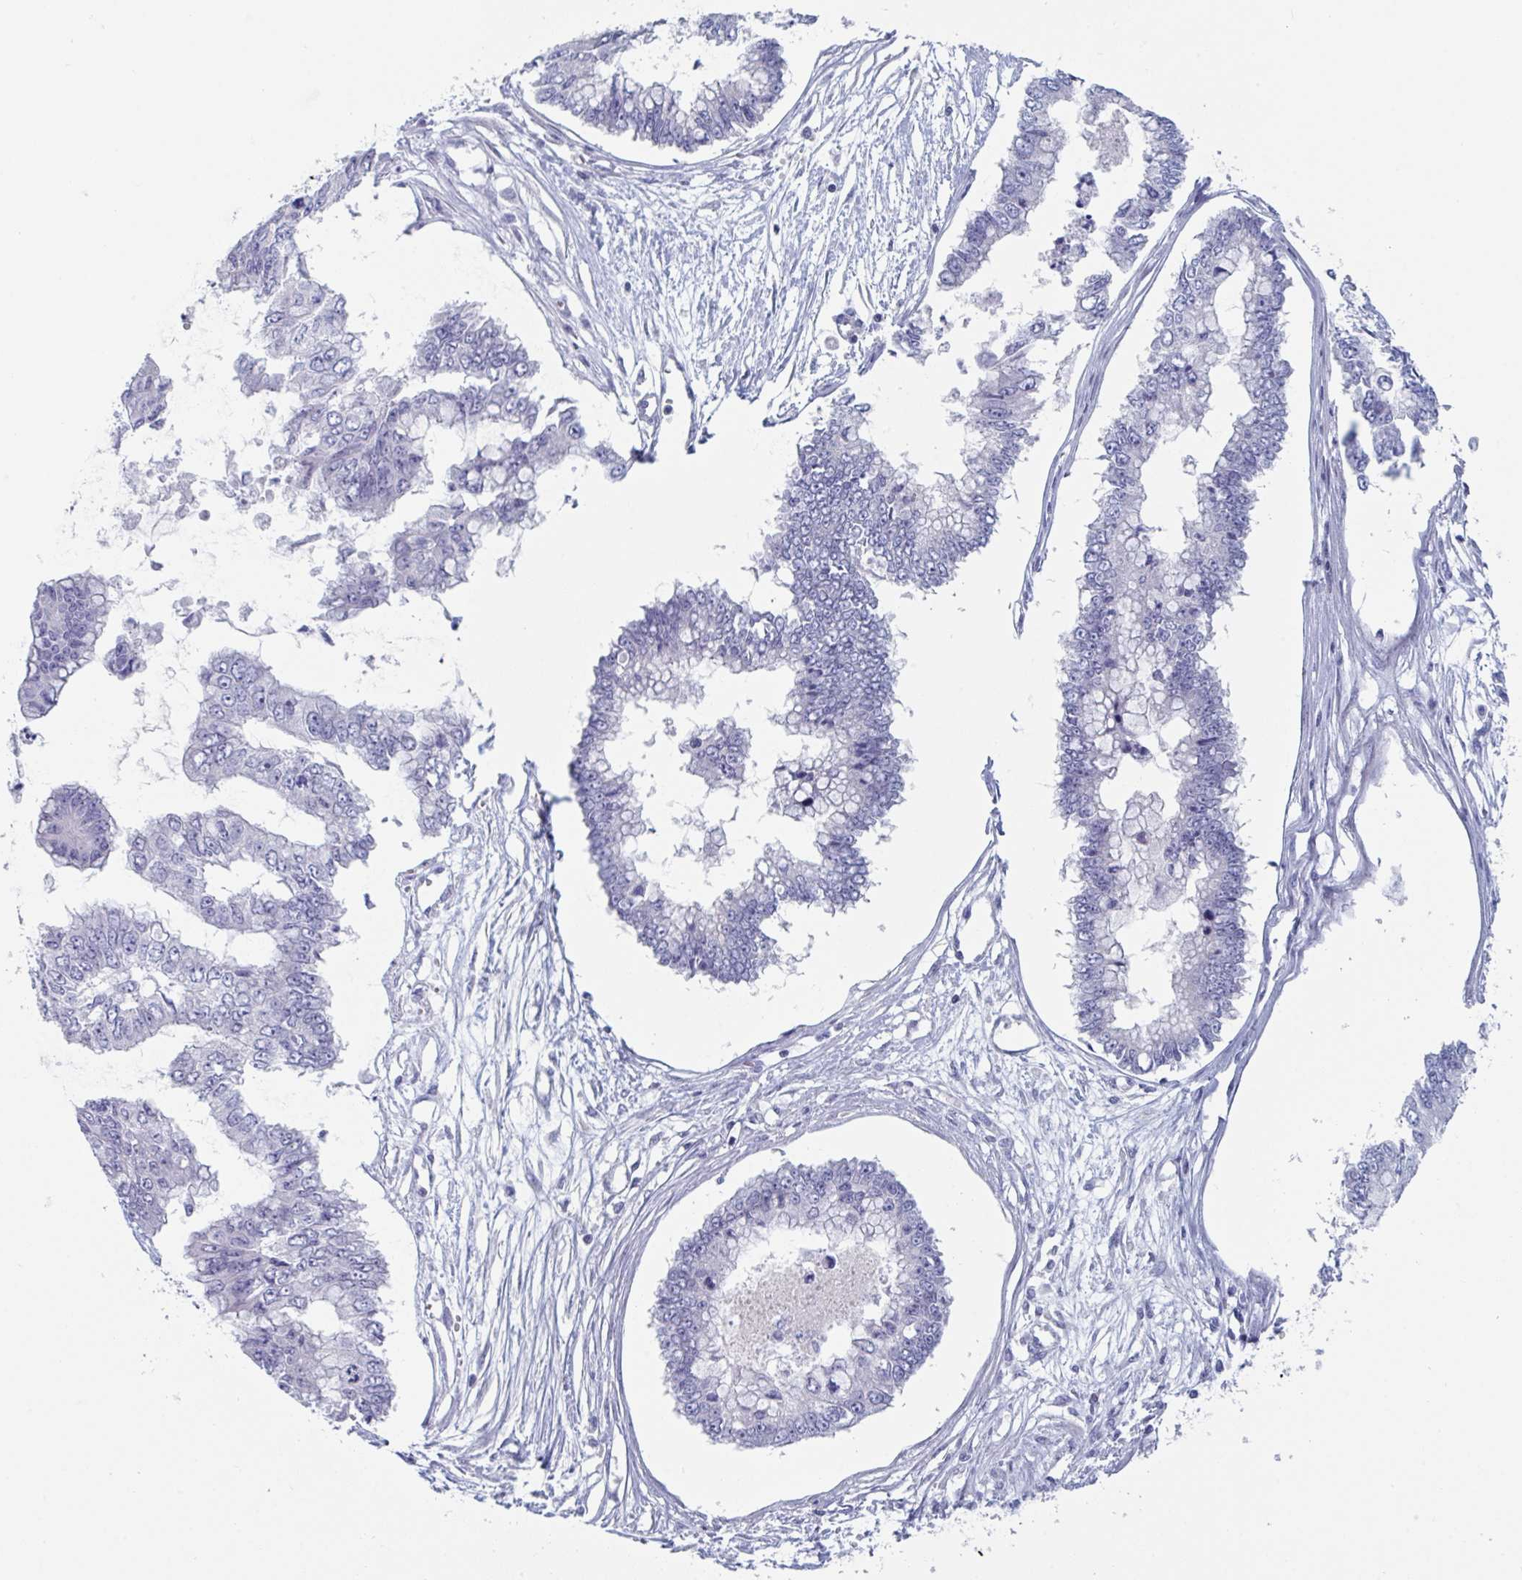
{"staining": {"intensity": "negative", "quantity": "none", "location": "none"}, "tissue": "ovarian cancer", "cell_type": "Tumor cells", "image_type": "cancer", "snomed": [{"axis": "morphology", "description": "Cystadenocarcinoma, mucinous, NOS"}, {"axis": "topography", "description": "Ovary"}], "caption": "Tumor cells are negative for protein expression in human mucinous cystadenocarcinoma (ovarian). The staining is performed using DAB (3,3'-diaminobenzidine) brown chromogen with nuclei counter-stained in using hematoxylin.", "gene": "NT5C3B", "patient": {"sex": "female", "age": 72}}